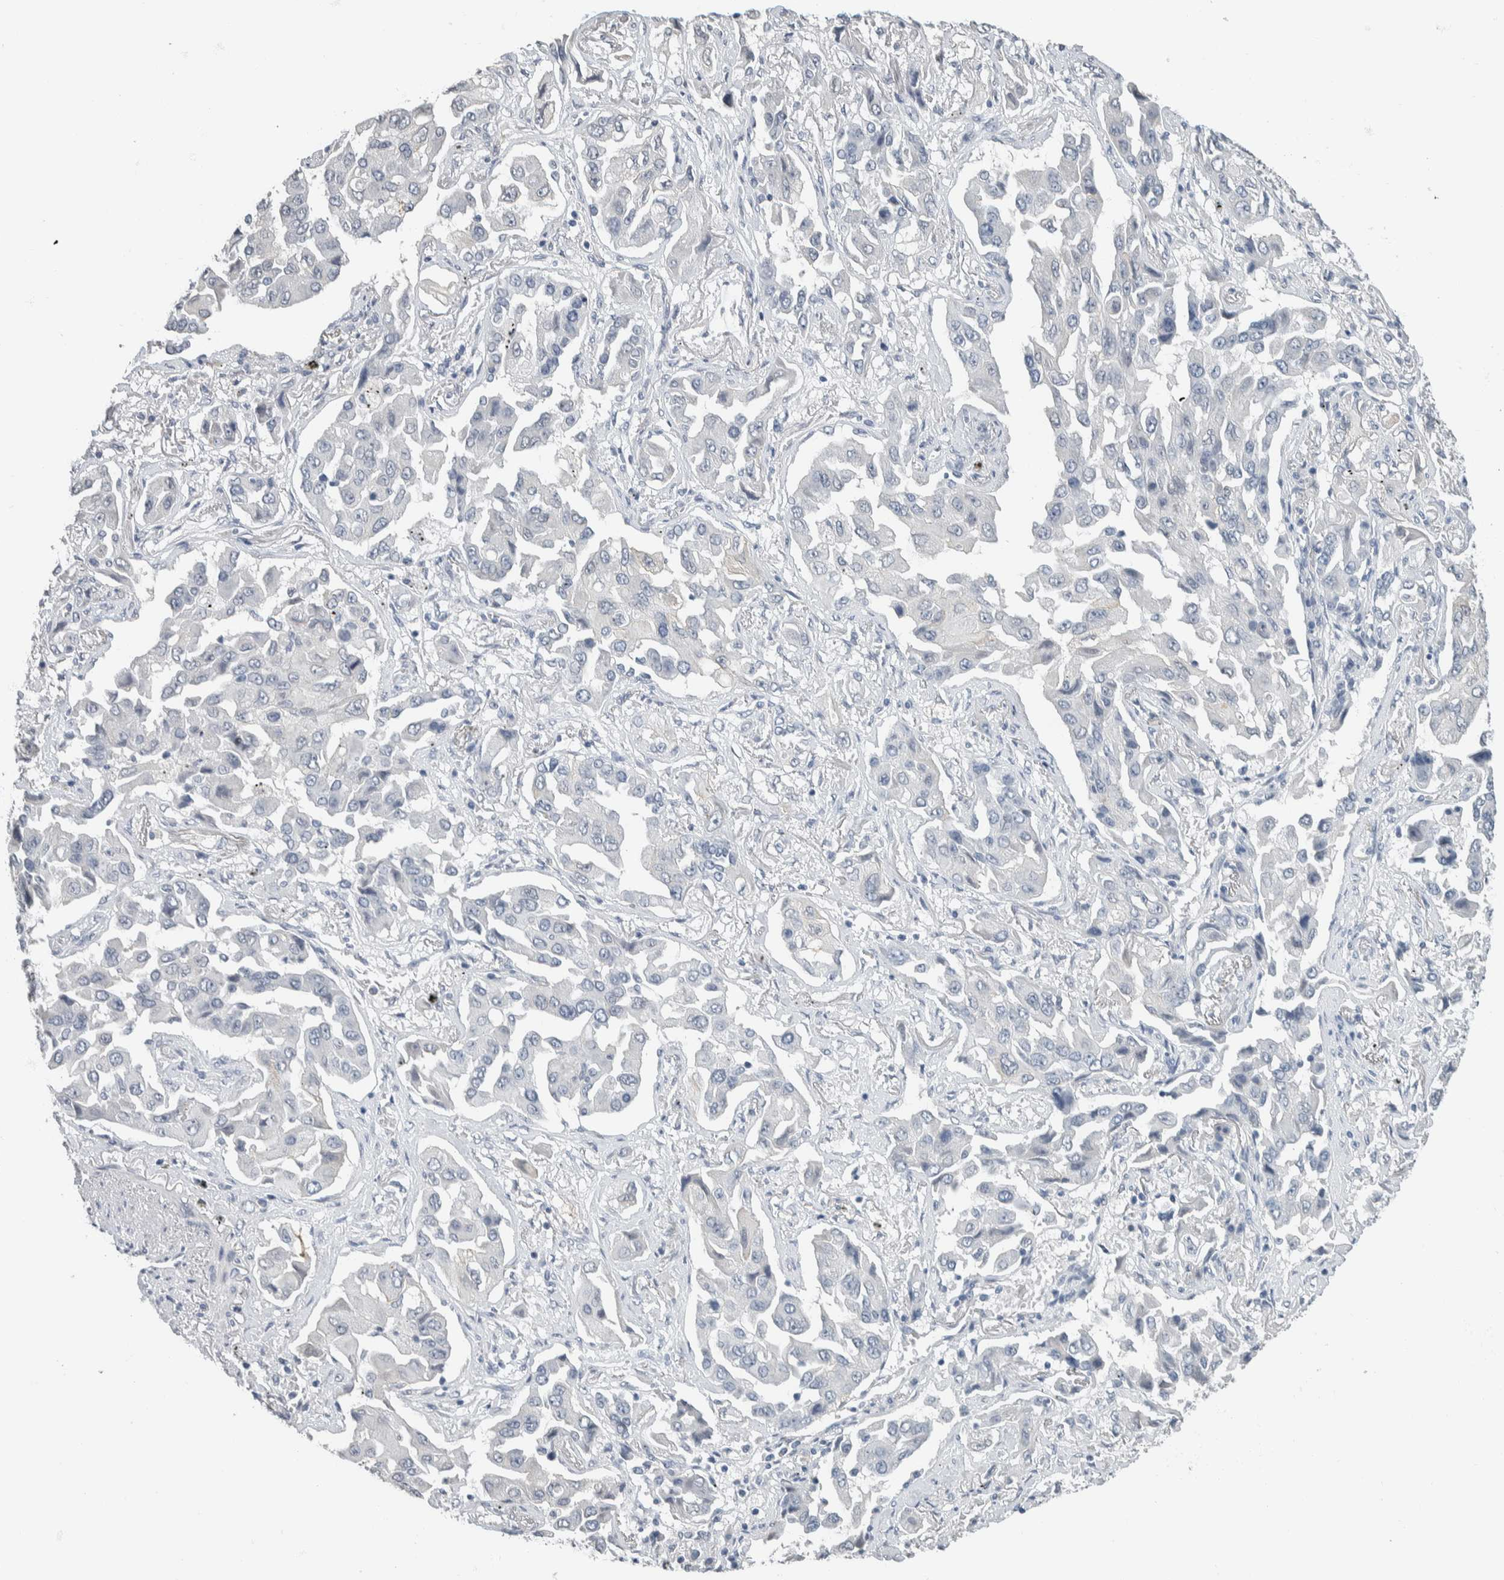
{"staining": {"intensity": "negative", "quantity": "none", "location": "none"}, "tissue": "lung cancer", "cell_type": "Tumor cells", "image_type": "cancer", "snomed": [{"axis": "morphology", "description": "Adenocarcinoma, NOS"}, {"axis": "topography", "description": "Lung"}], "caption": "Immunohistochemistry micrograph of lung cancer stained for a protein (brown), which displays no positivity in tumor cells.", "gene": "NEFM", "patient": {"sex": "female", "age": 65}}